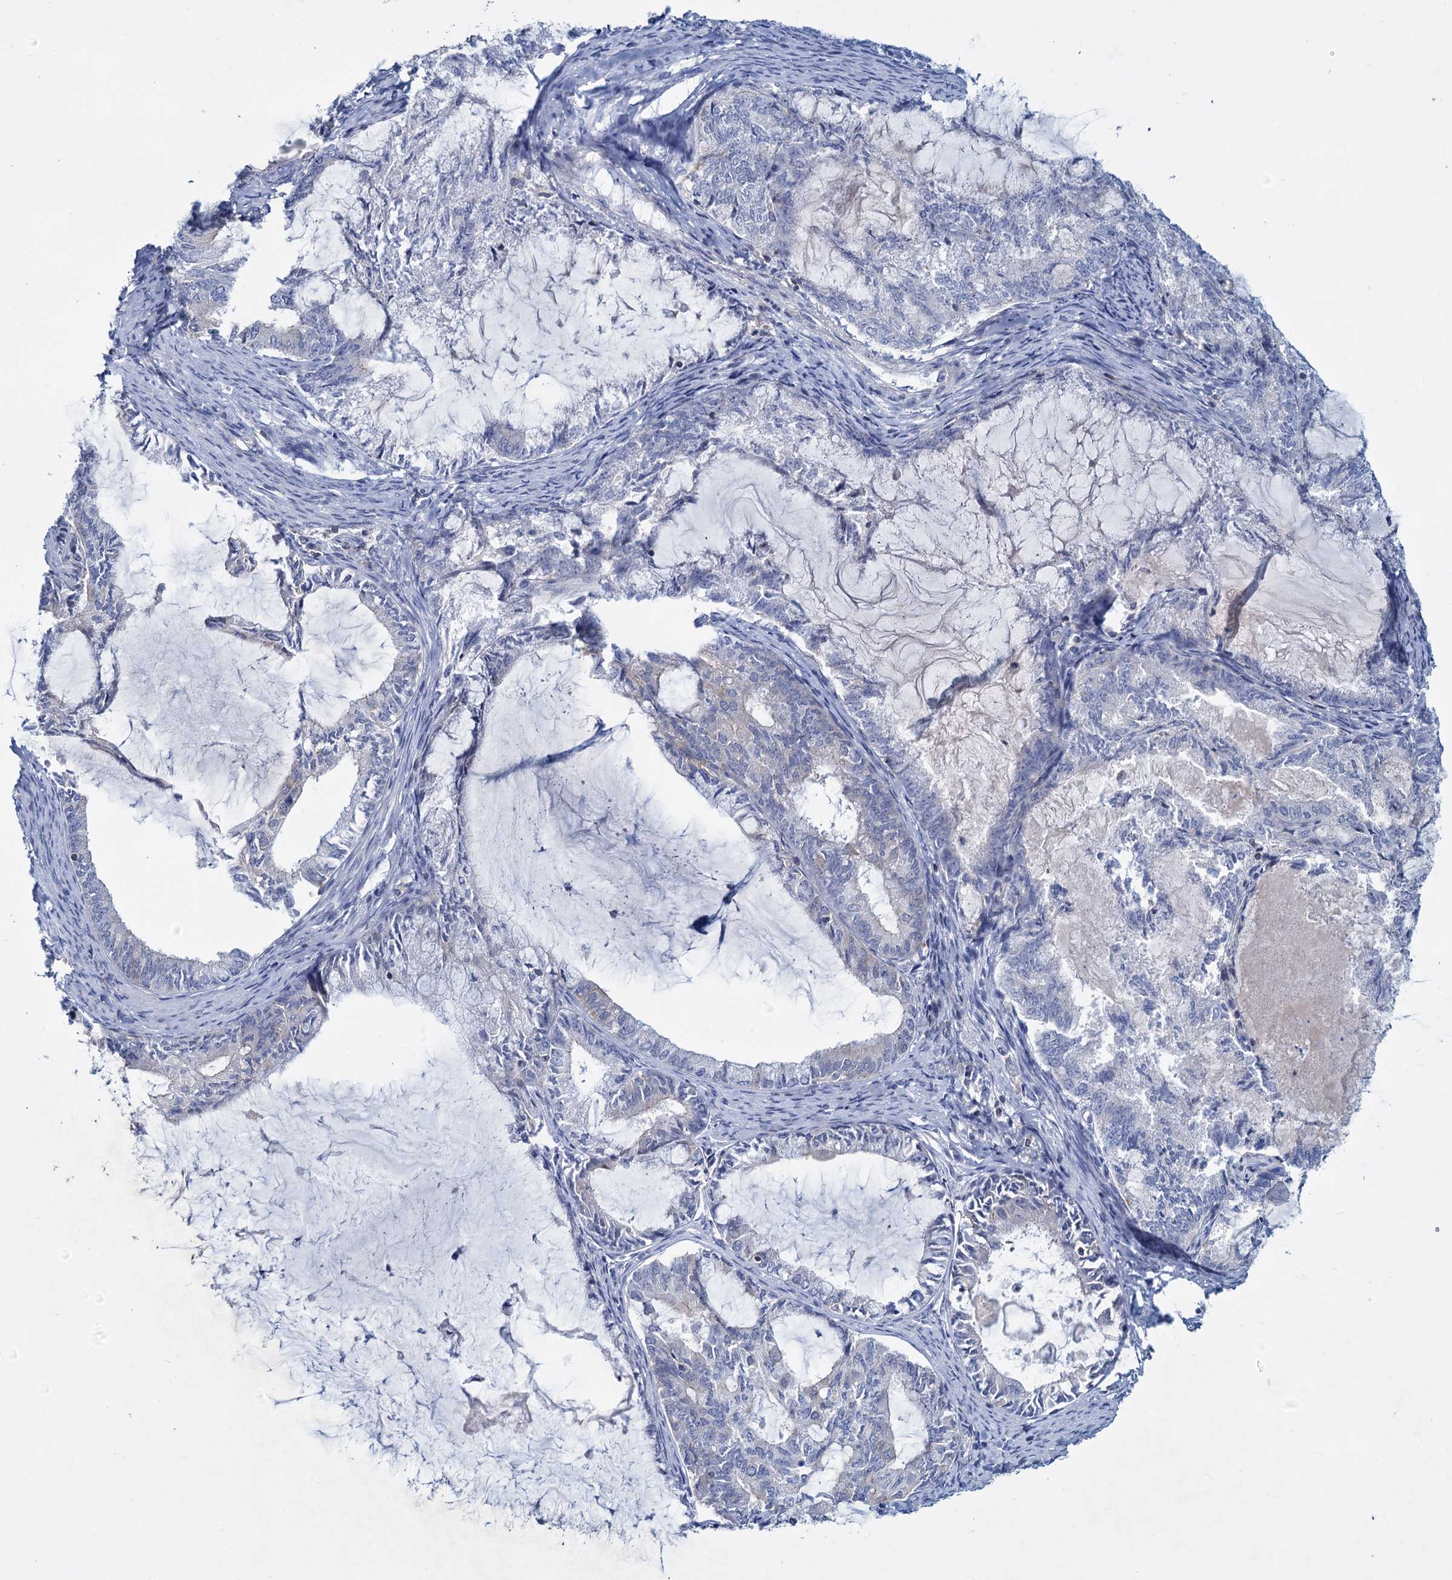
{"staining": {"intensity": "negative", "quantity": "none", "location": "none"}, "tissue": "endometrial cancer", "cell_type": "Tumor cells", "image_type": "cancer", "snomed": [{"axis": "morphology", "description": "Adenocarcinoma, NOS"}, {"axis": "topography", "description": "Endometrium"}], "caption": "Endometrial cancer (adenocarcinoma) stained for a protein using IHC exhibits no positivity tumor cells.", "gene": "LRCH4", "patient": {"sex": "female", "age": 86}}